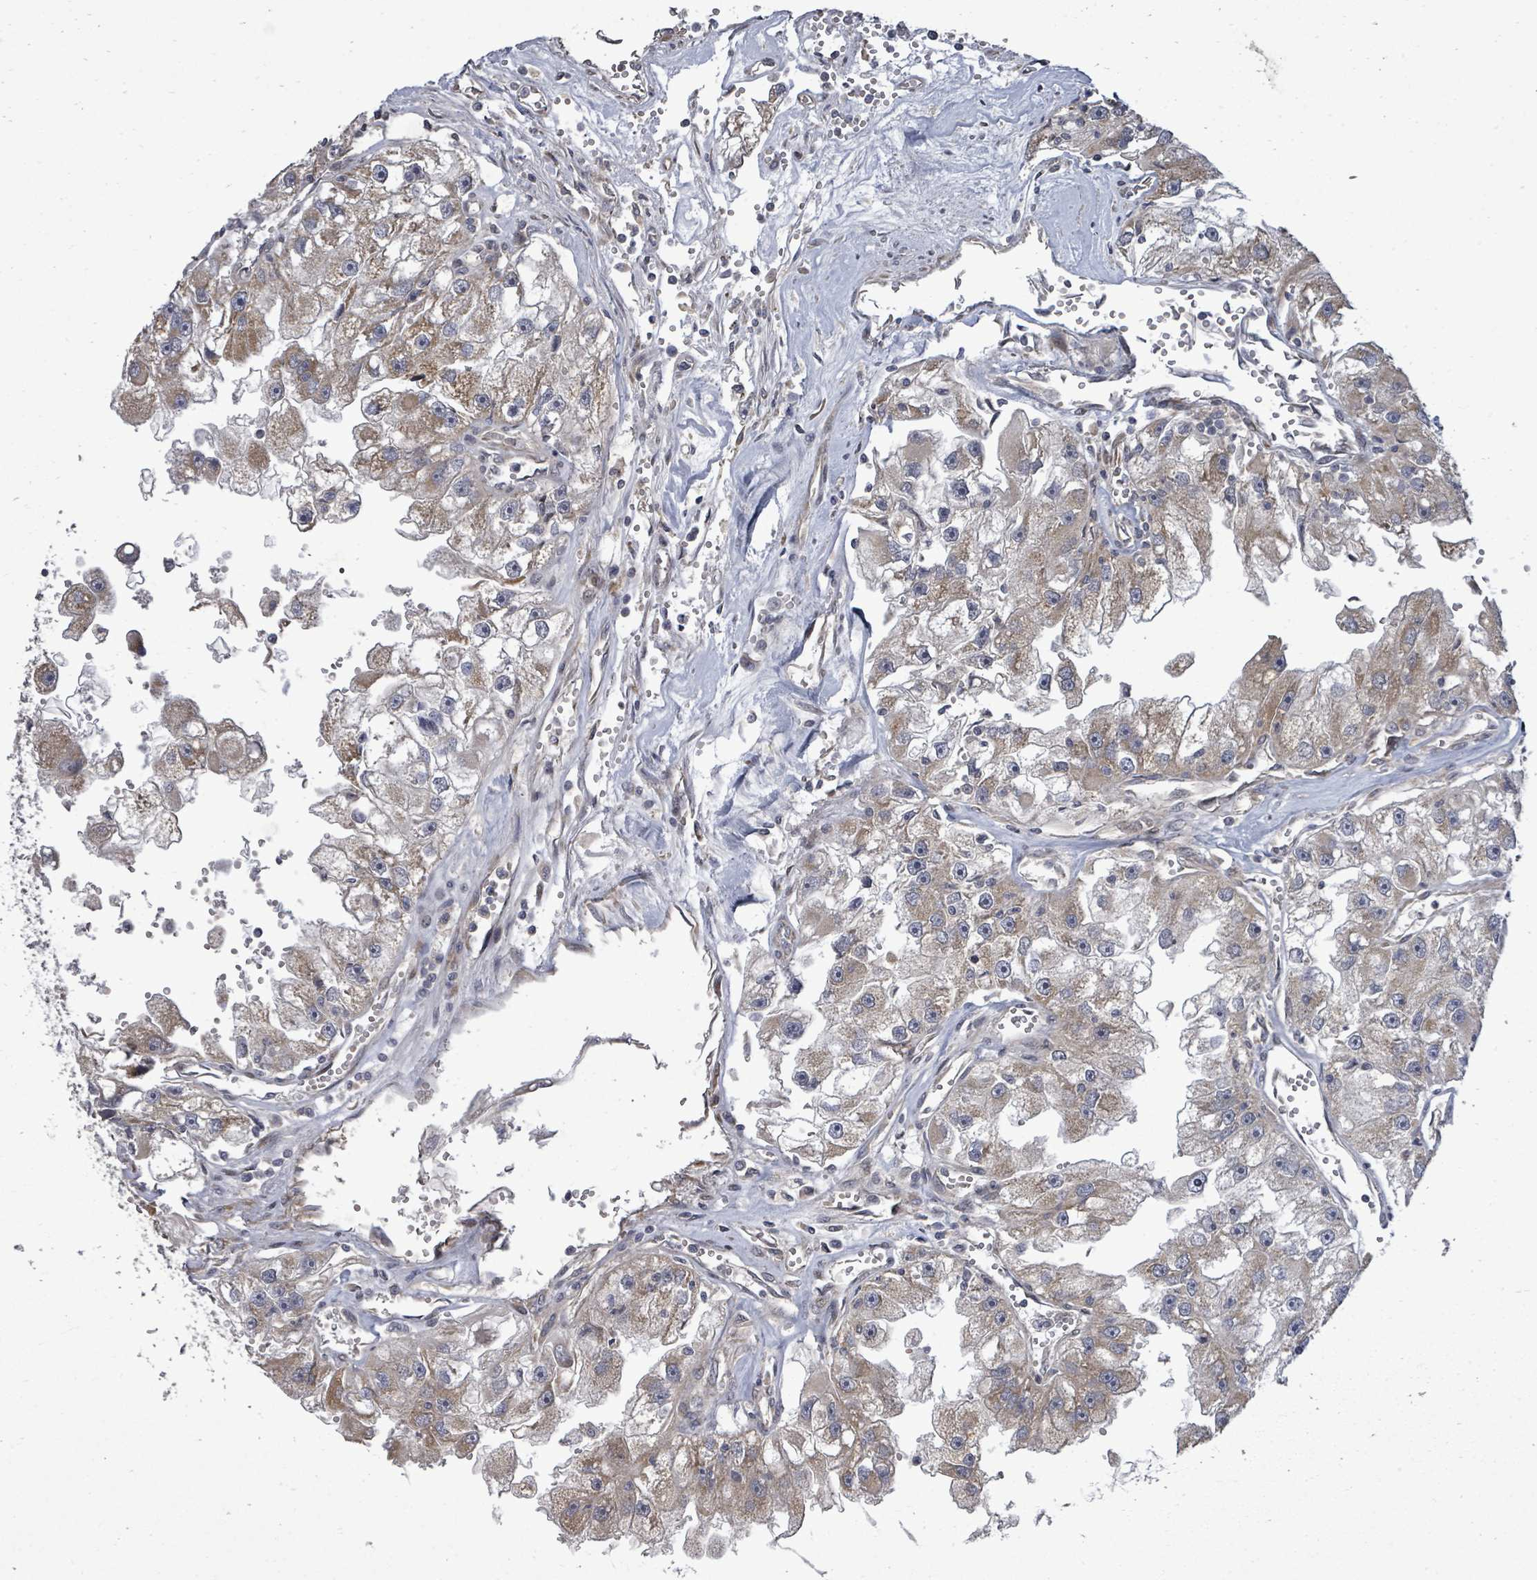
{"staining": {"intensity": "moderate", "quantity": "25%-75%", "location": "cytoplasmic/membranous"}, "tissue": "renal cancer", "cell_type": "Tumor cells", "image_type": "cancer", "snomed": [{"axis": "morphology", "description": "Adenocarcinoma, NOS"}, {"axis": "topography", "description": "Kidney"}], "caption": "Renal cancer (adenocarcinoma) stained with a brown dye displays moderate cytoplasmic/membranous positive staining in about 25%-75% of tumor cells.", "gene": "KRTAP27-1", "patient": {"sex": "male", "age": 63}}